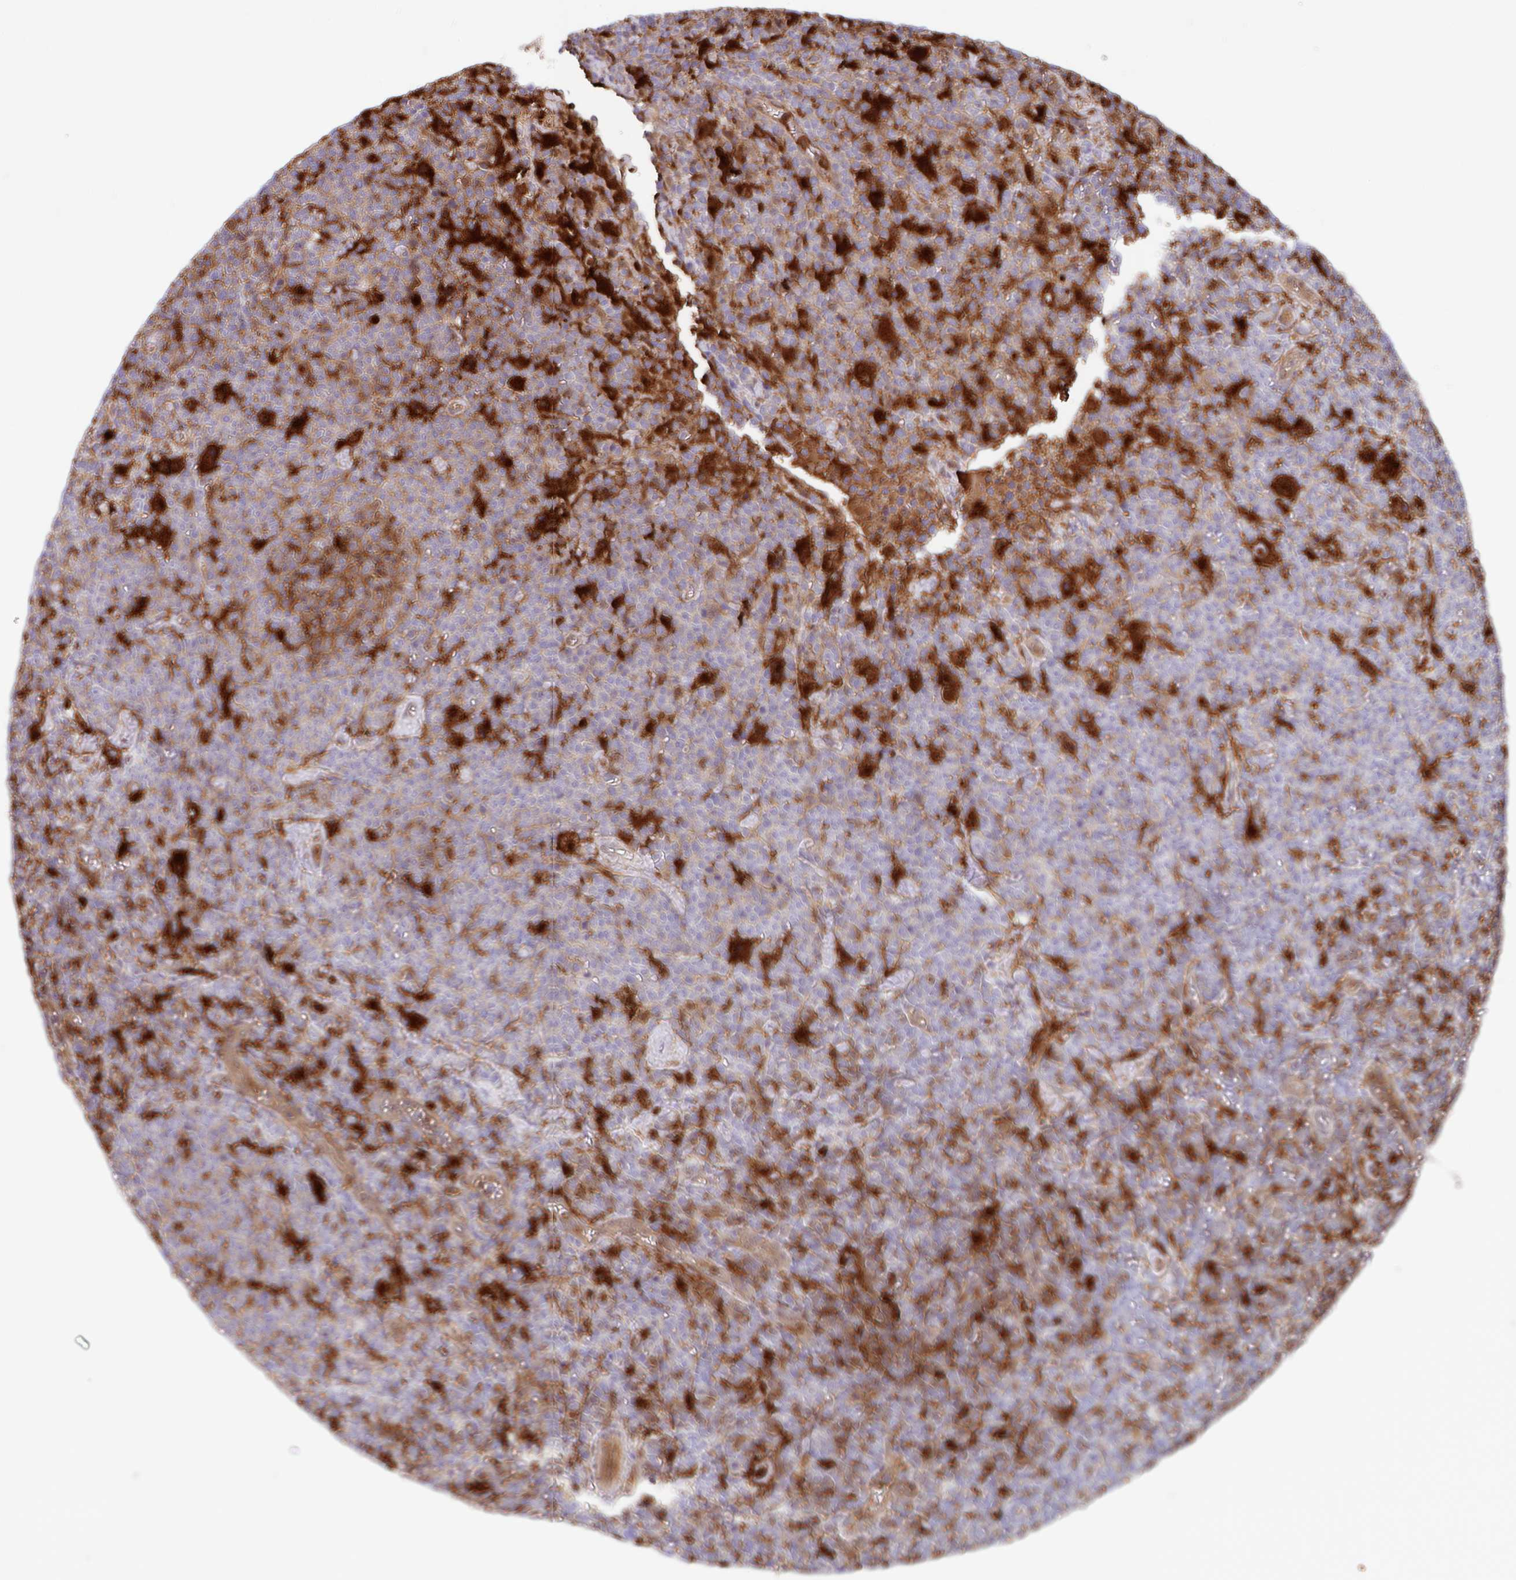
{"staining": {"intensity": "negative", "quantity": "none", "location": "none"}, "tissue": "lymphoma", "cell_type": "Tumor cells", "image_type": "cancer", "snomed": [{"axis": "morphology", "description": "Malignant lymphoma, non-Hodgkin's type, High grade"}, {"axis": "topography", "description": "Lymph node"}], "caption": "Human lymphoma stained for a protein using IHC shows no expression in tumor cells.", "gene": "BLVRA", "patient": {"sex": "male", "age": 61}}